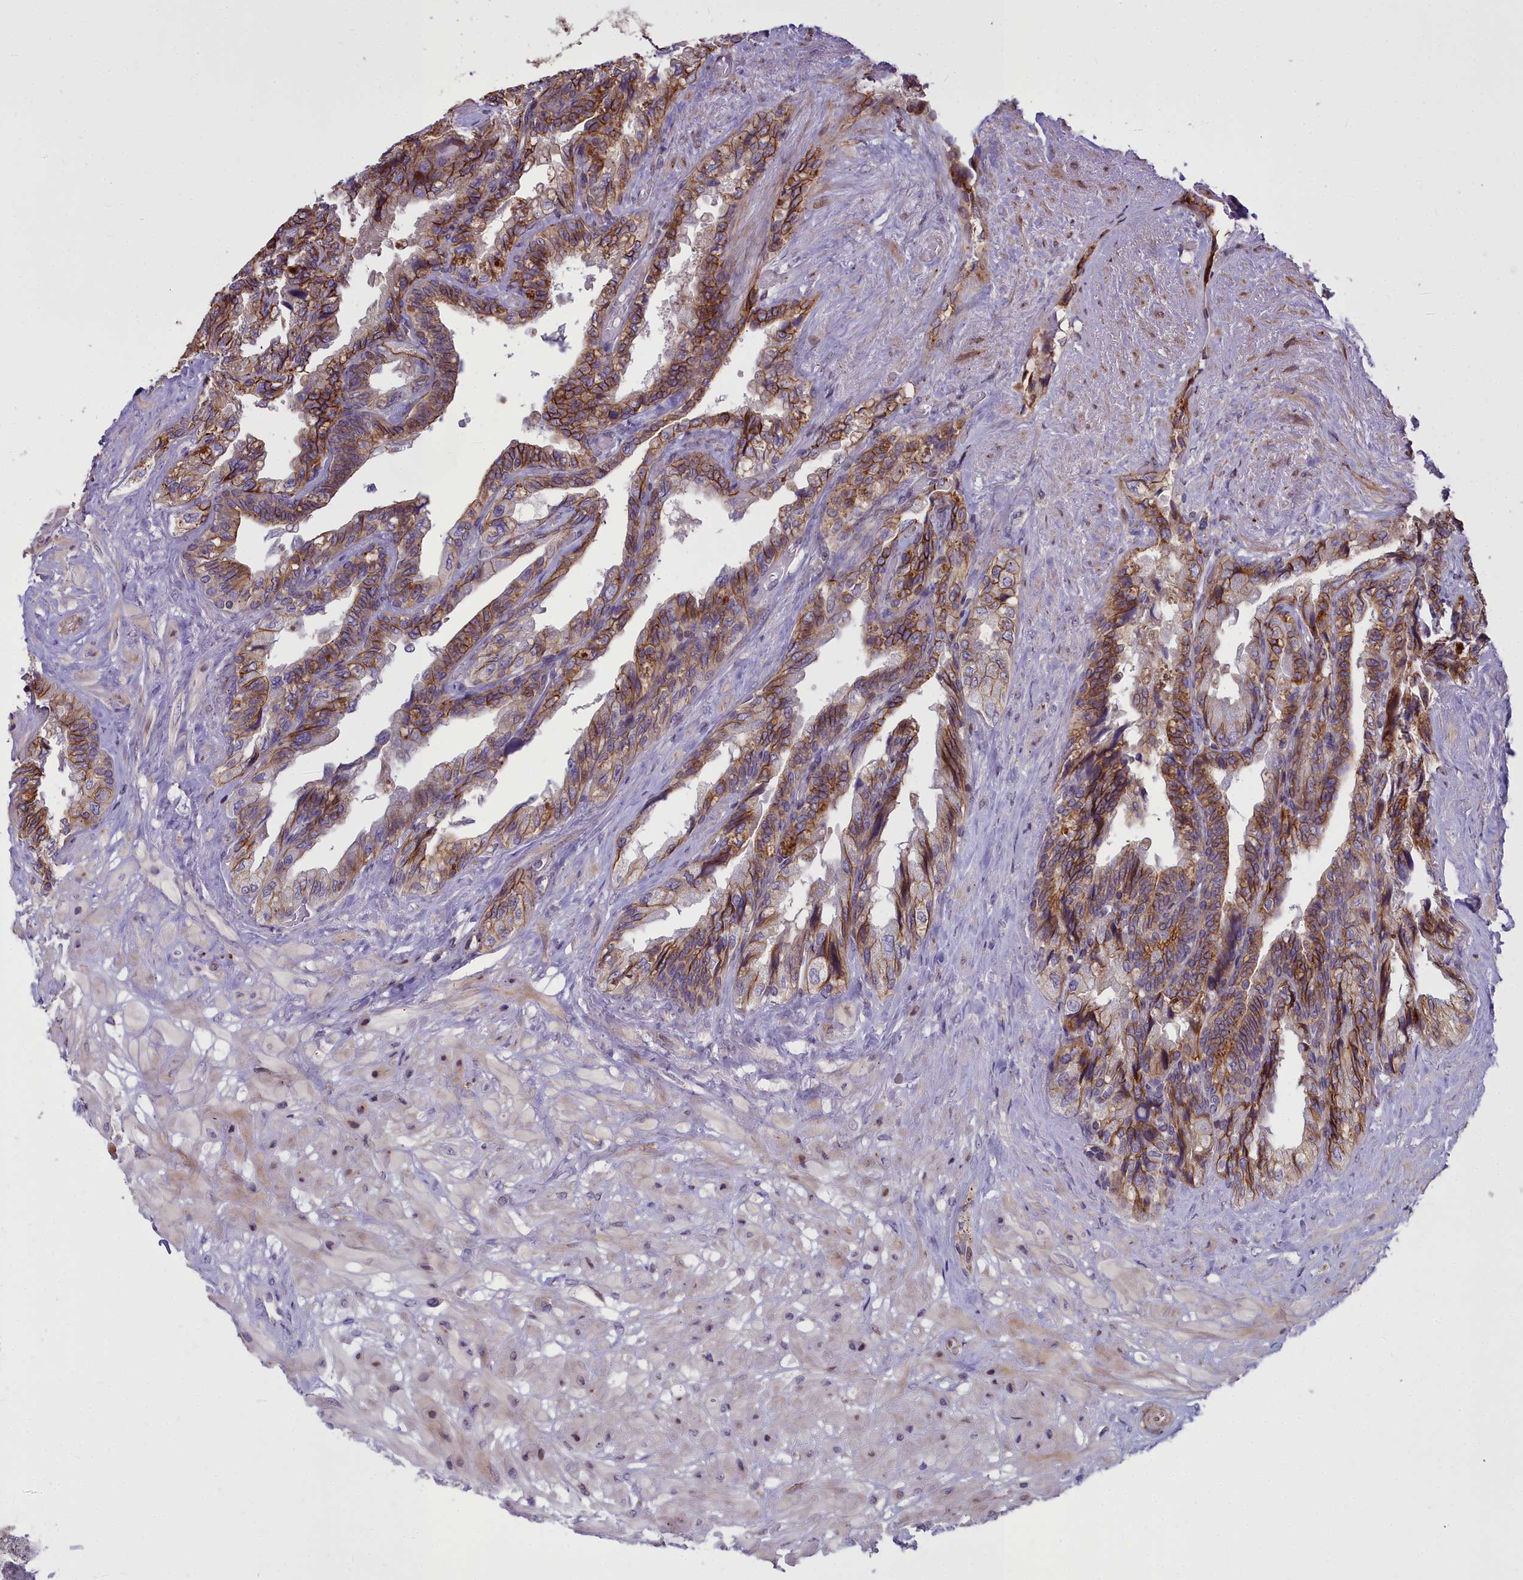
{"staining": {"intensity": "strong", "quantity": "25%-75%", "location": "cytoplasmic/membranous"}, "tissue": "seminal vesicle", "cell_type": "Glandular cells", "image_type": "normal", "snomed": [{"axis": "morphology", "description": "Normal tissue, NOS"}, {"axis": "topography", "description": "Seminal veicle"}, {"axis": "topography", "description": "Peripheral nerve tissue"}], "caption": "Benign seminal vesicle shows strong cytoplasmic/membranous positivity in about 25%-75% of glandular cells.", "gene": "GLYATL3", "patient": {"sex": "male", "age": 60}}